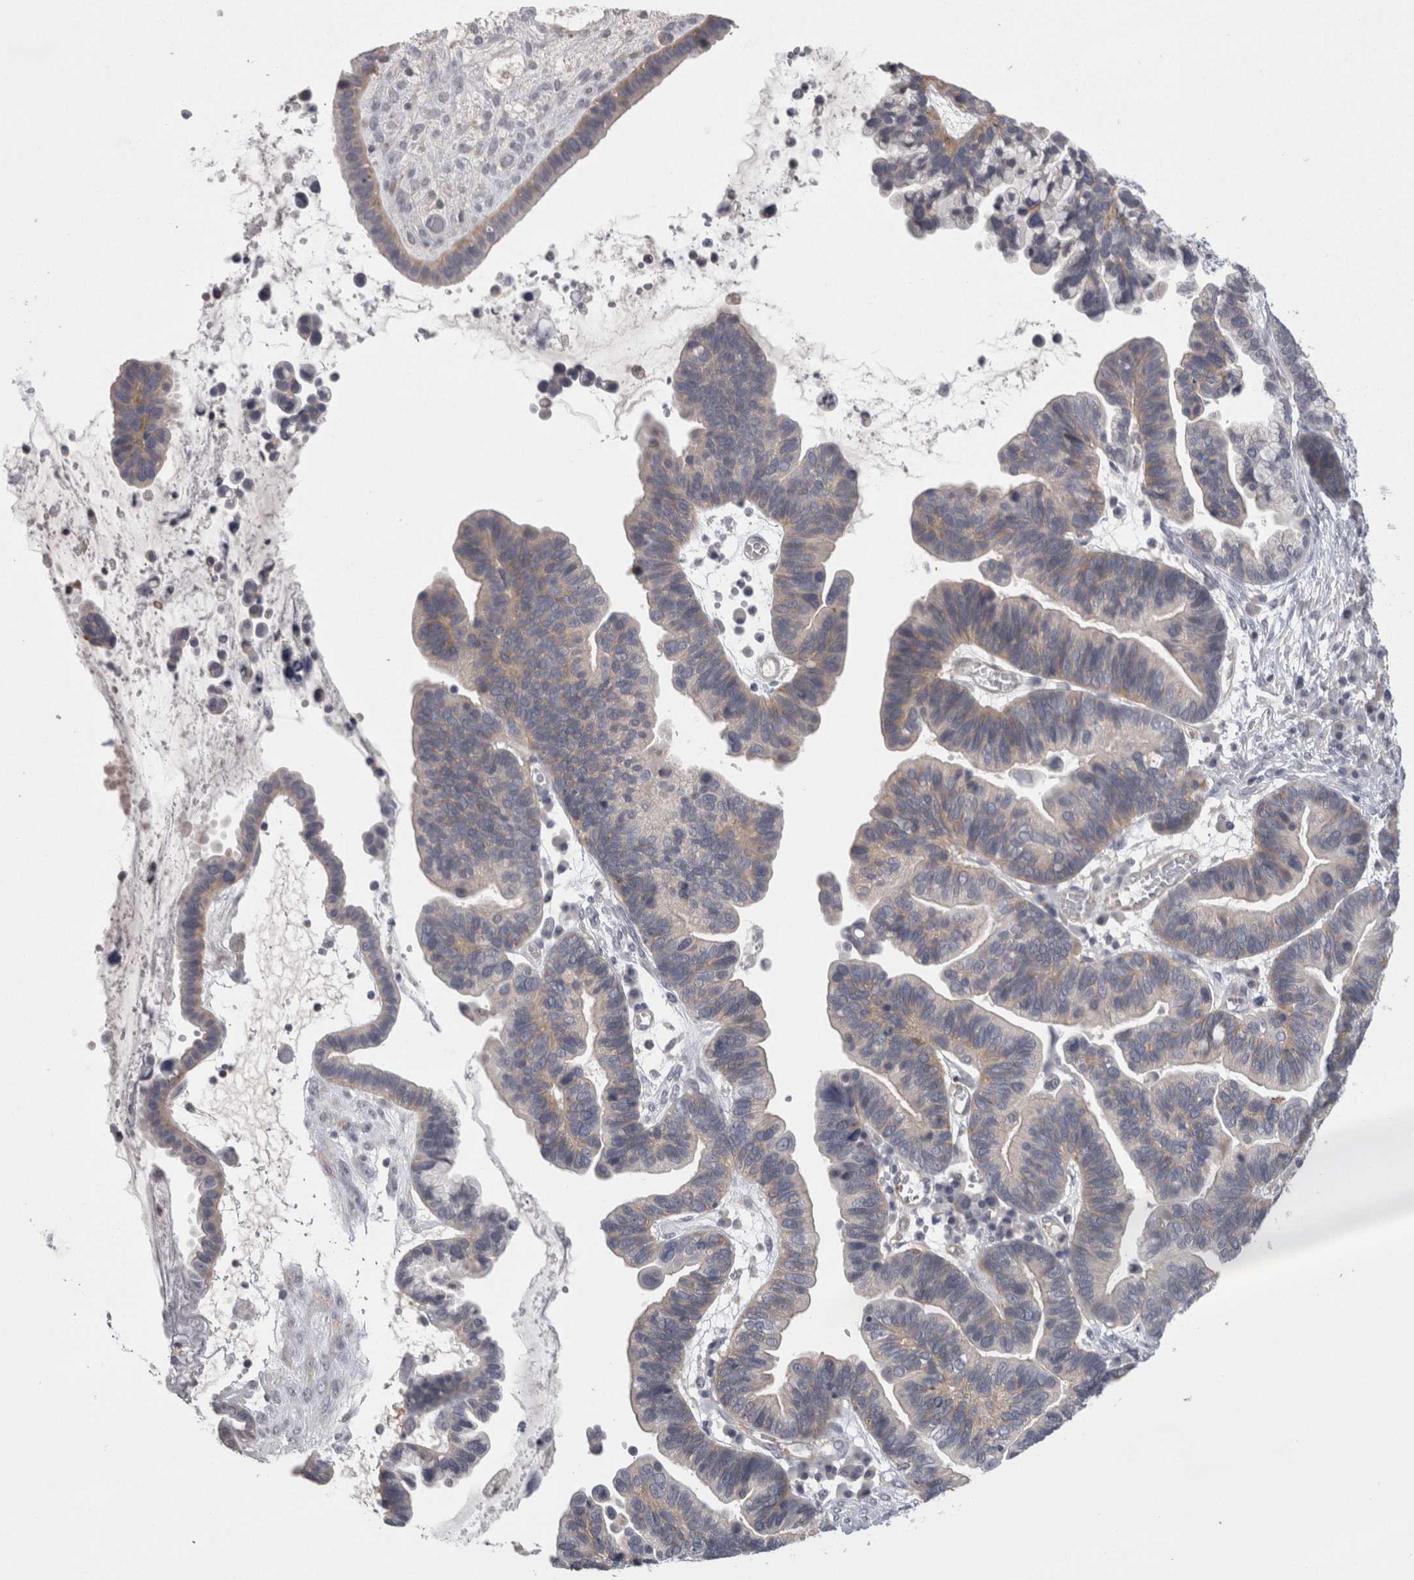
{"staining": {"intensity": "weak", "quantity": "<25%", "location": "cytoplasmic/membranous"}, "tissue": "ovarian cancer", "cell_type": "Tumor cells", "image_type": "cancer", "snomed": [{"axis": "morphology", "description": "Cystadenocarcinoma, serous, NOS"}, {"axis": "topography", "description": "Ovary"}], "caption": "This histopathology image is of serous cystadenocarcinoma (ovarian) stained with immunohistochemistry to label a protein in brown with the nuclei are counter-stained blue. There is no staining in tumor cells.", "gene": "LYZL6", "patient": {"sex": "female", "age": 56}}